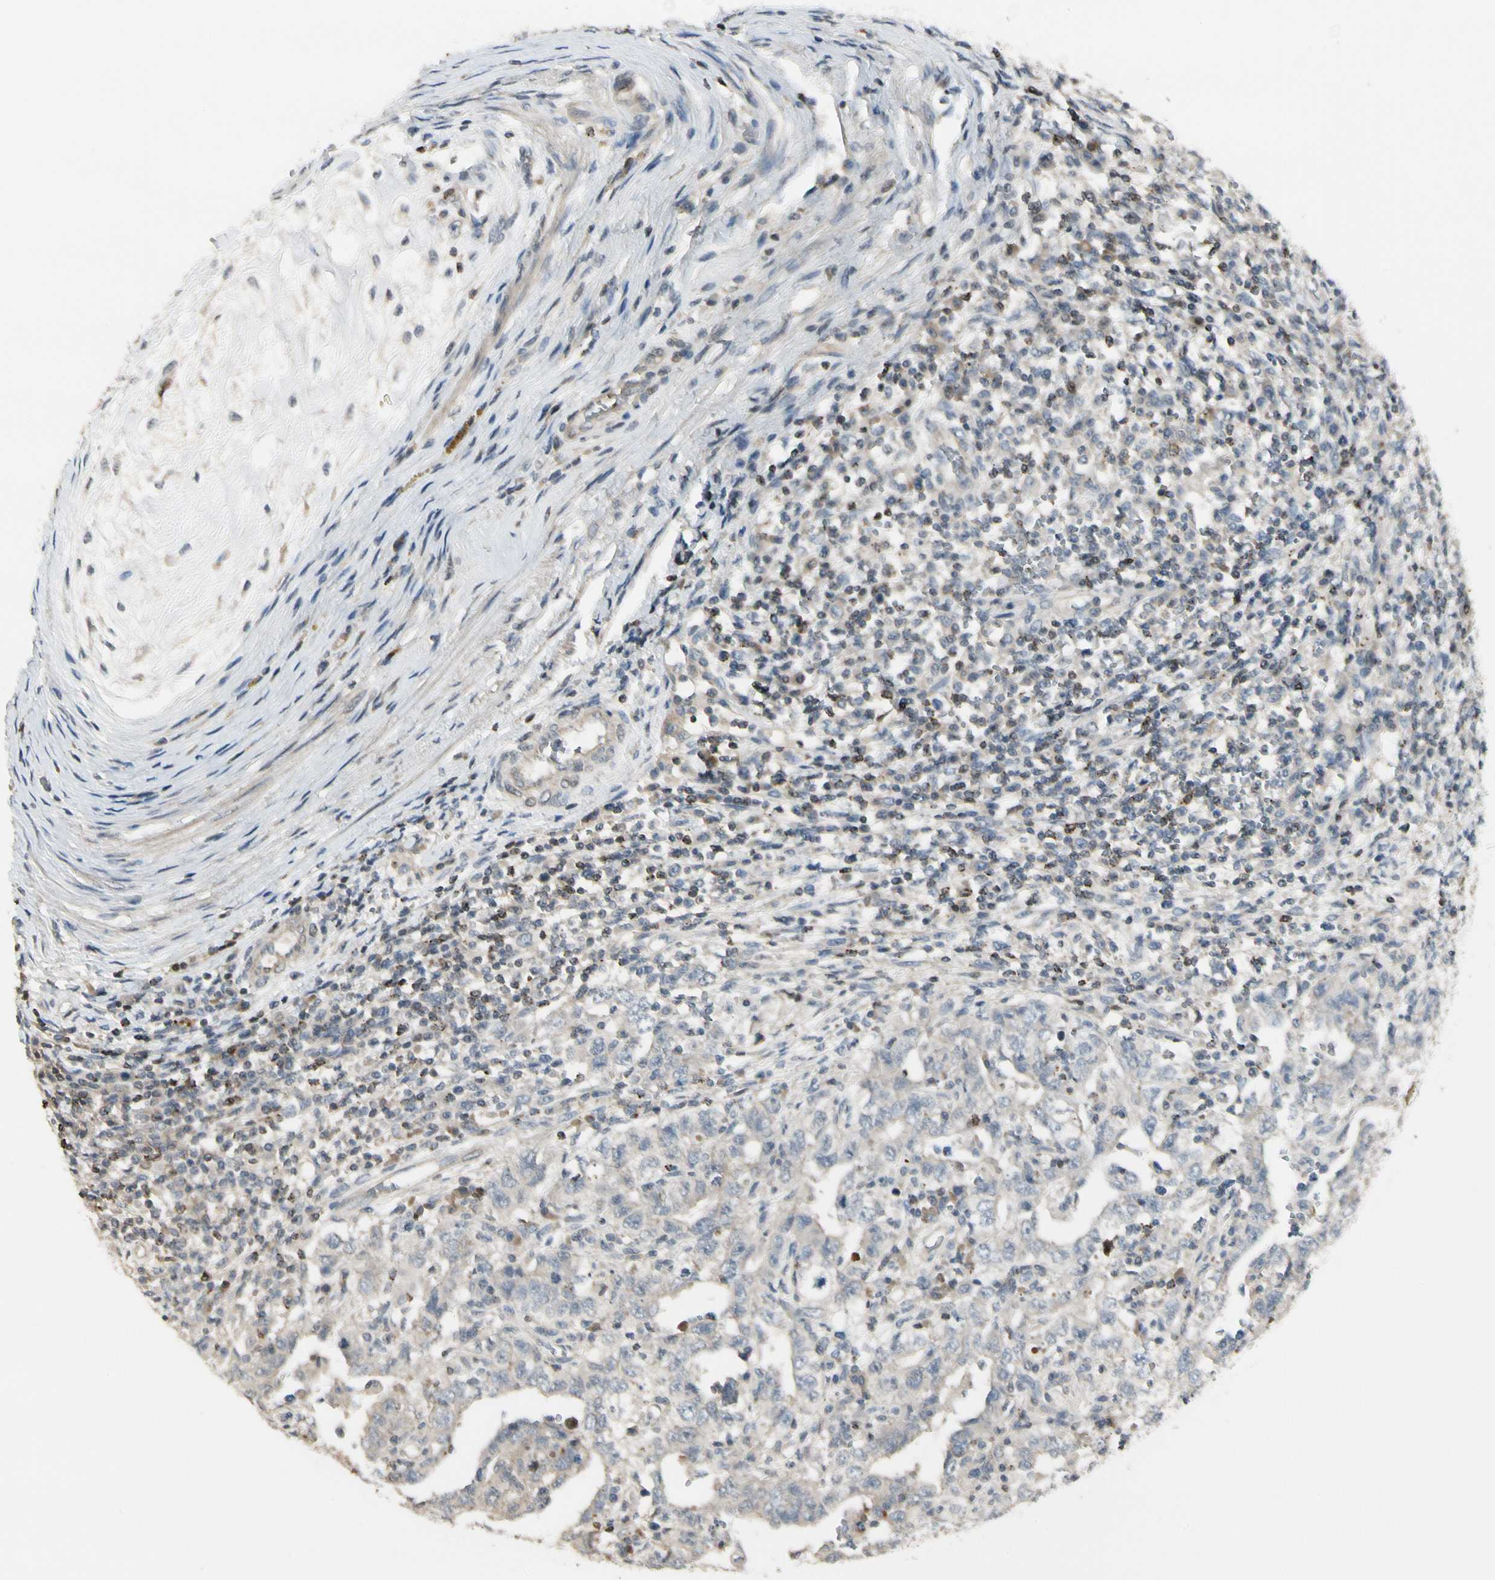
{"staining": {"intensity": "weak", "quantity": "<25%", "location": "cytoplasmic/membranous"}, "tissue": "testis cancer", "cell_type": "Tumor cells", "image_type": "cancer", "snomed": [{"axis": "morphology", "description": "Carcinoma, Embryonal, NOS"}, {"axis": "topography", "description": "Testis"}], "caption": "Immunohistochemical staining of human testis cancer reveals no significant expression in tumor cells. Nuclei are stained in blue.", "gene": "EVC", "patient": {"sex": "male", "age": 26}}